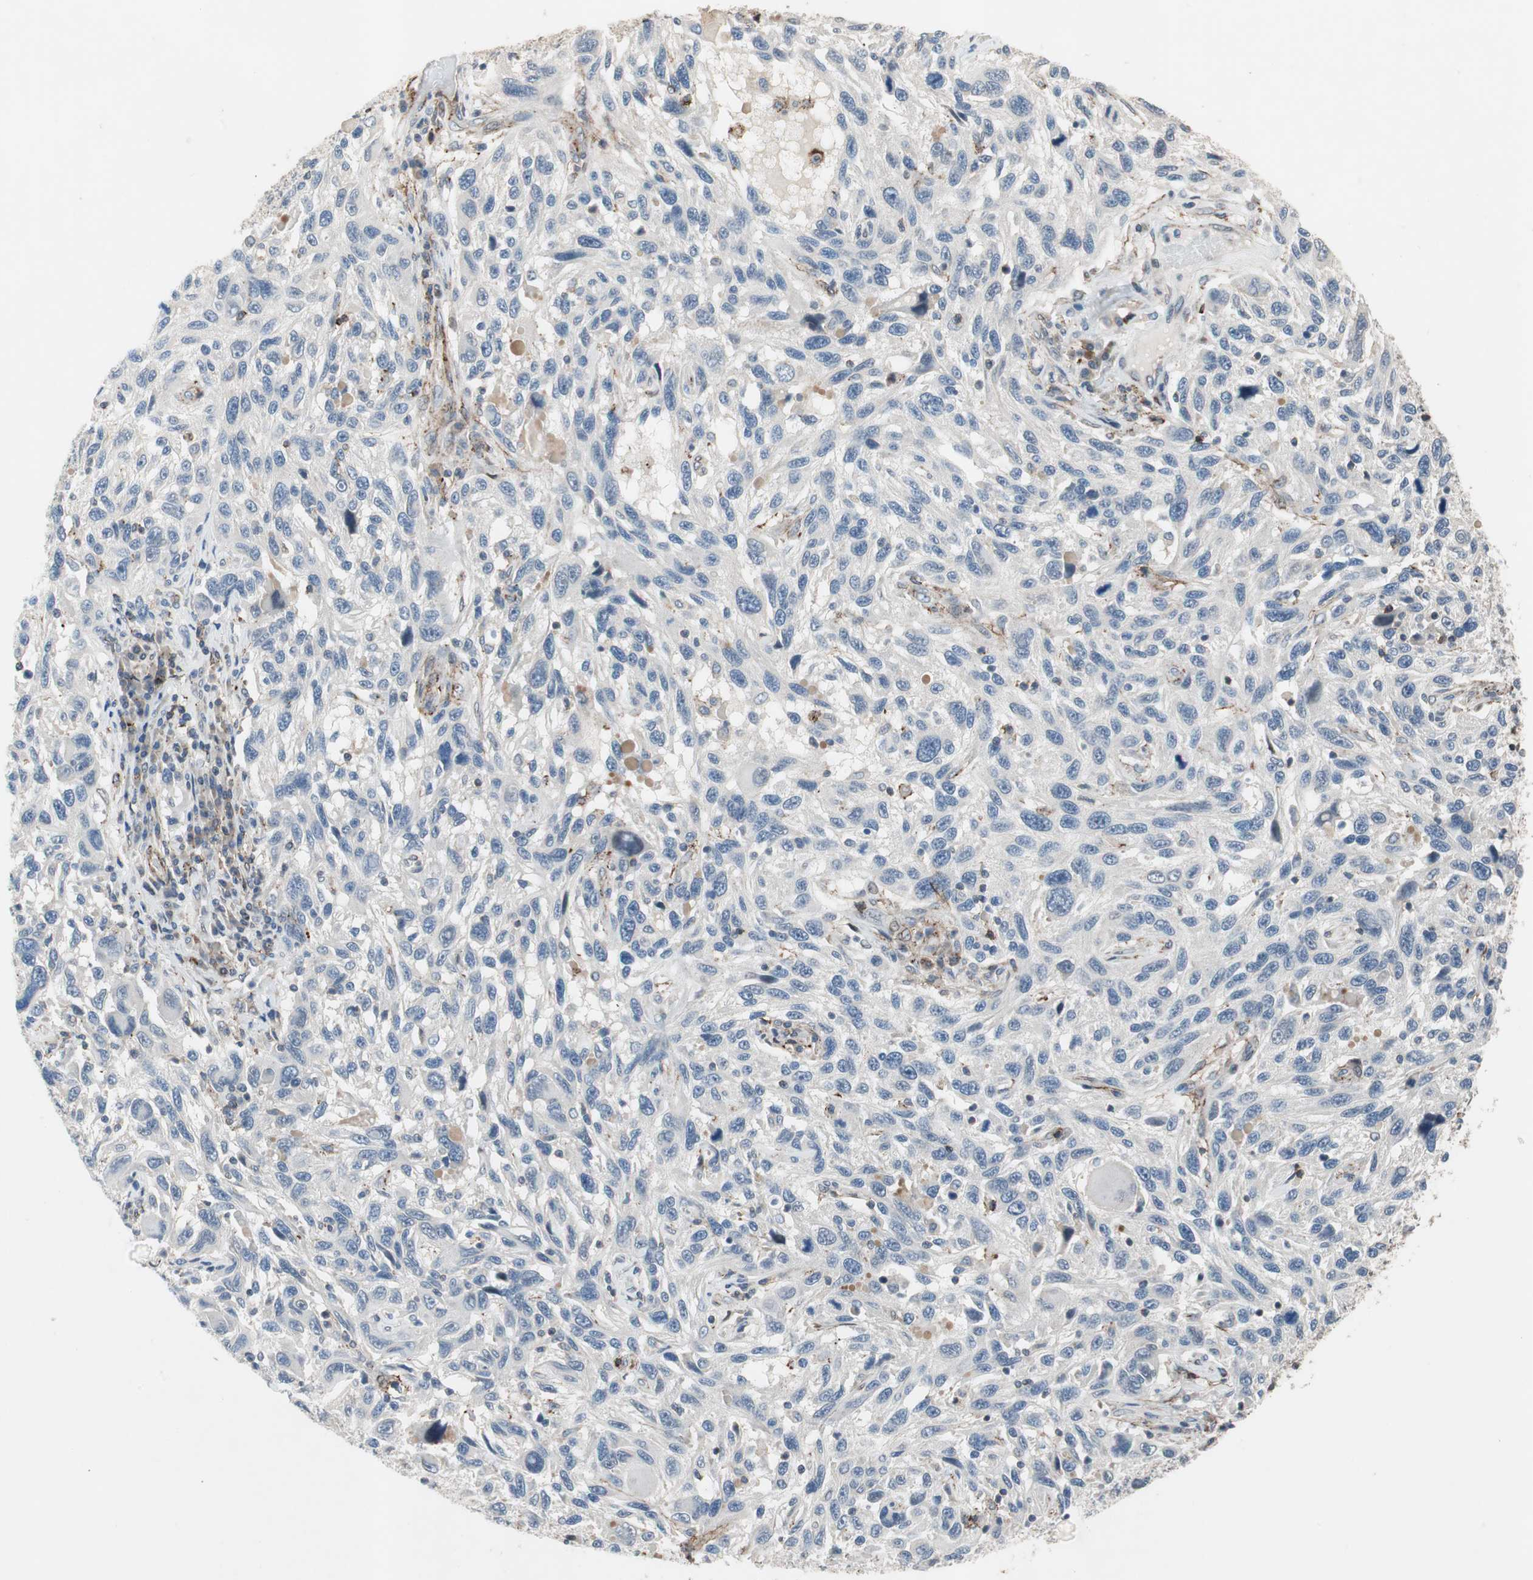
{"staining": {"intensity": "negative", "quantity": "none", "location": "none"}, "tissue": "melanoma", "cell_type": "Tumor cells", "image_type": "cancer", "snomed": [{"axis": "morphology", "description": "Malignant melanoma, NOS"}, {"axis": "topography", "description": "Skin"}], "caption": "Tumor cells are negative for brown protein staining in melanoma.", "gene": "GRHL1", "patient": {"sex": "male", "age": 53}}